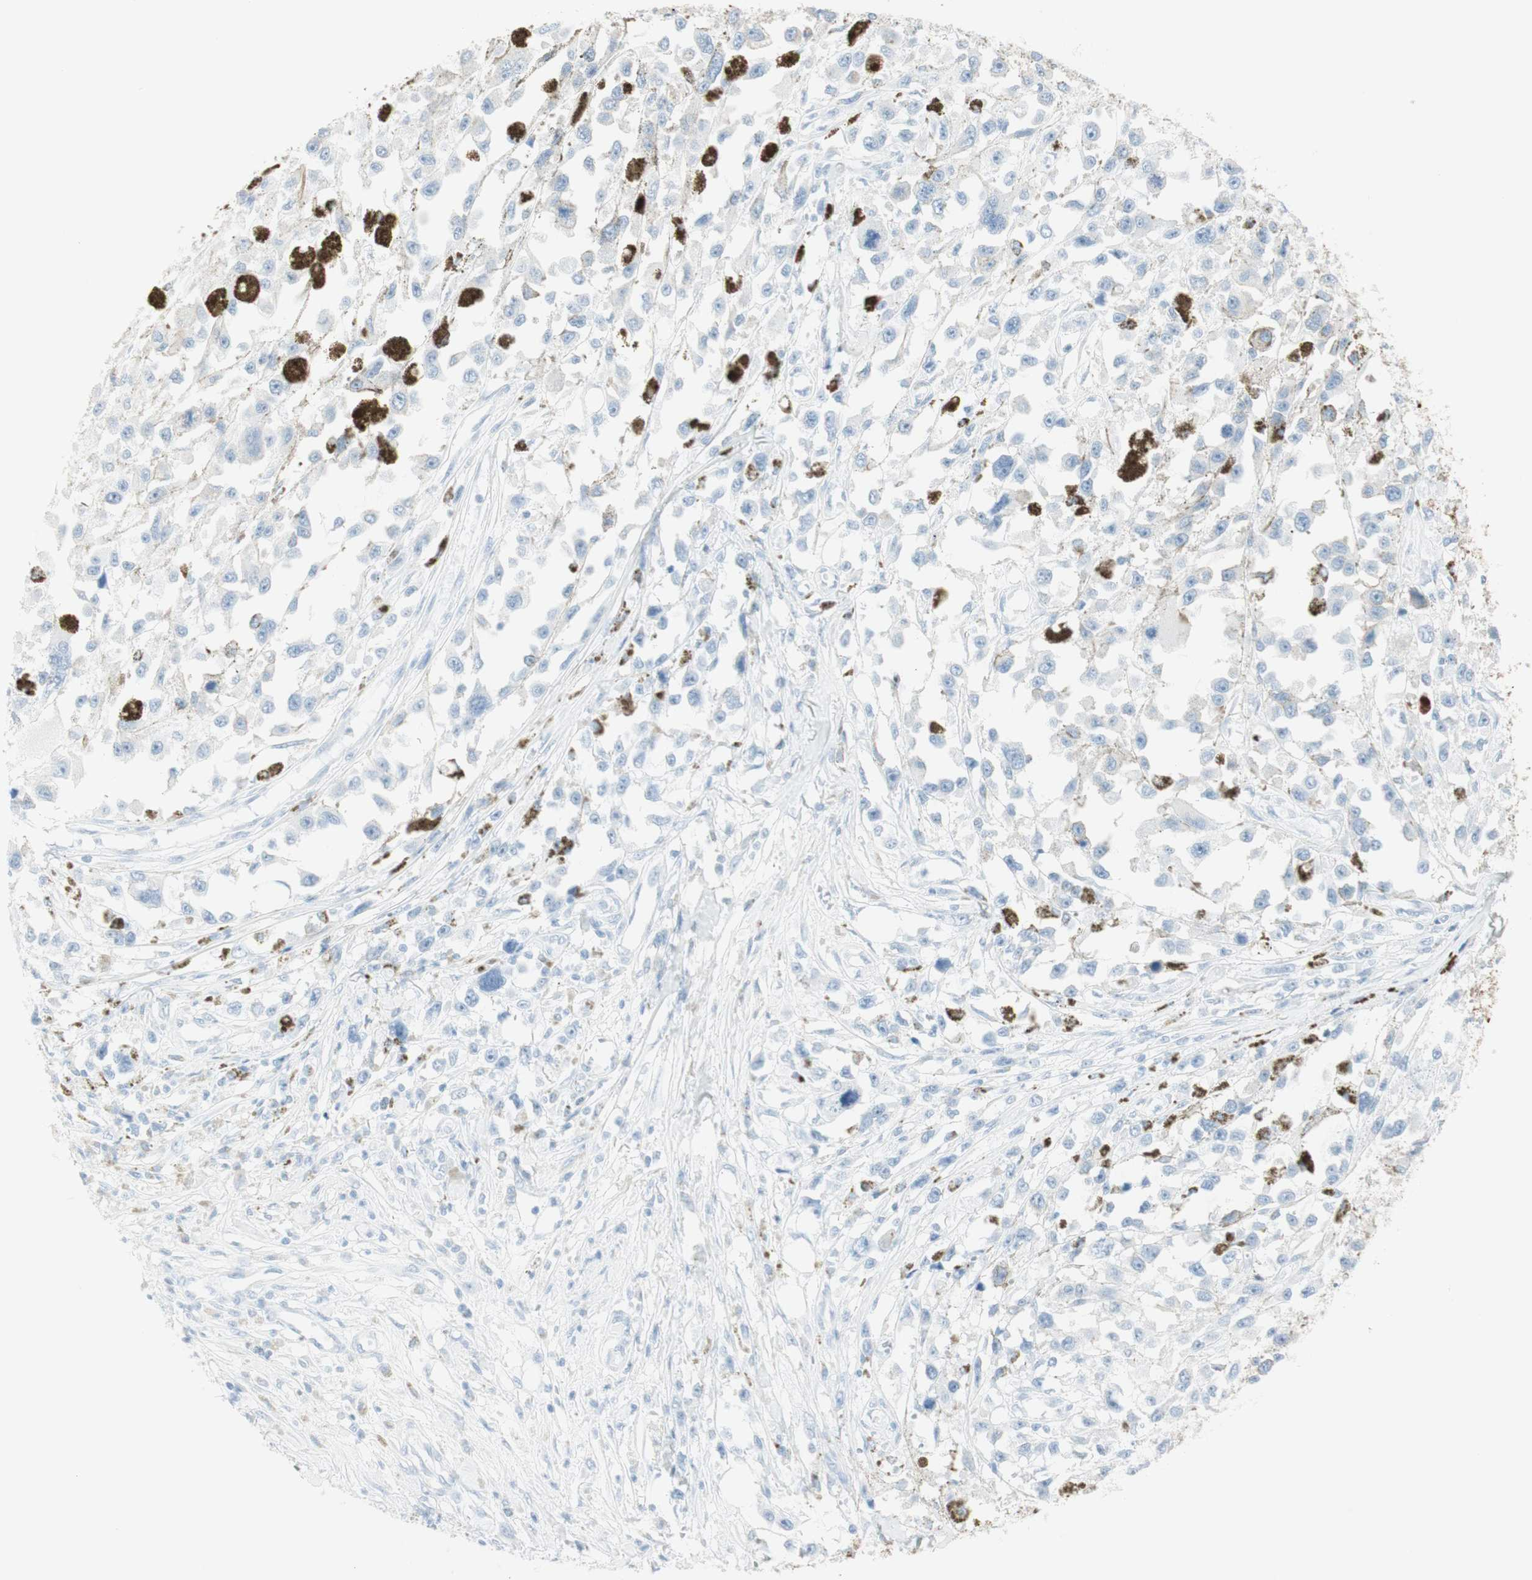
{"staining": {"intensity": "negative", "quantity": "none", "location": "none"}, "tissue": "melanoma", "cell_type": "Tumor cells", "image_type": "cancer", "snomed": [{"axis": "morphology", "description": "Malignant melanoma, Metastatic site"}, {"axis": "topography", "description": "Lymph node"}], "caption": "There is no significant staining in tumor cells of melanoma.", "gene": "NAPSA", "patient": {"sex": "male", "age": 59}}